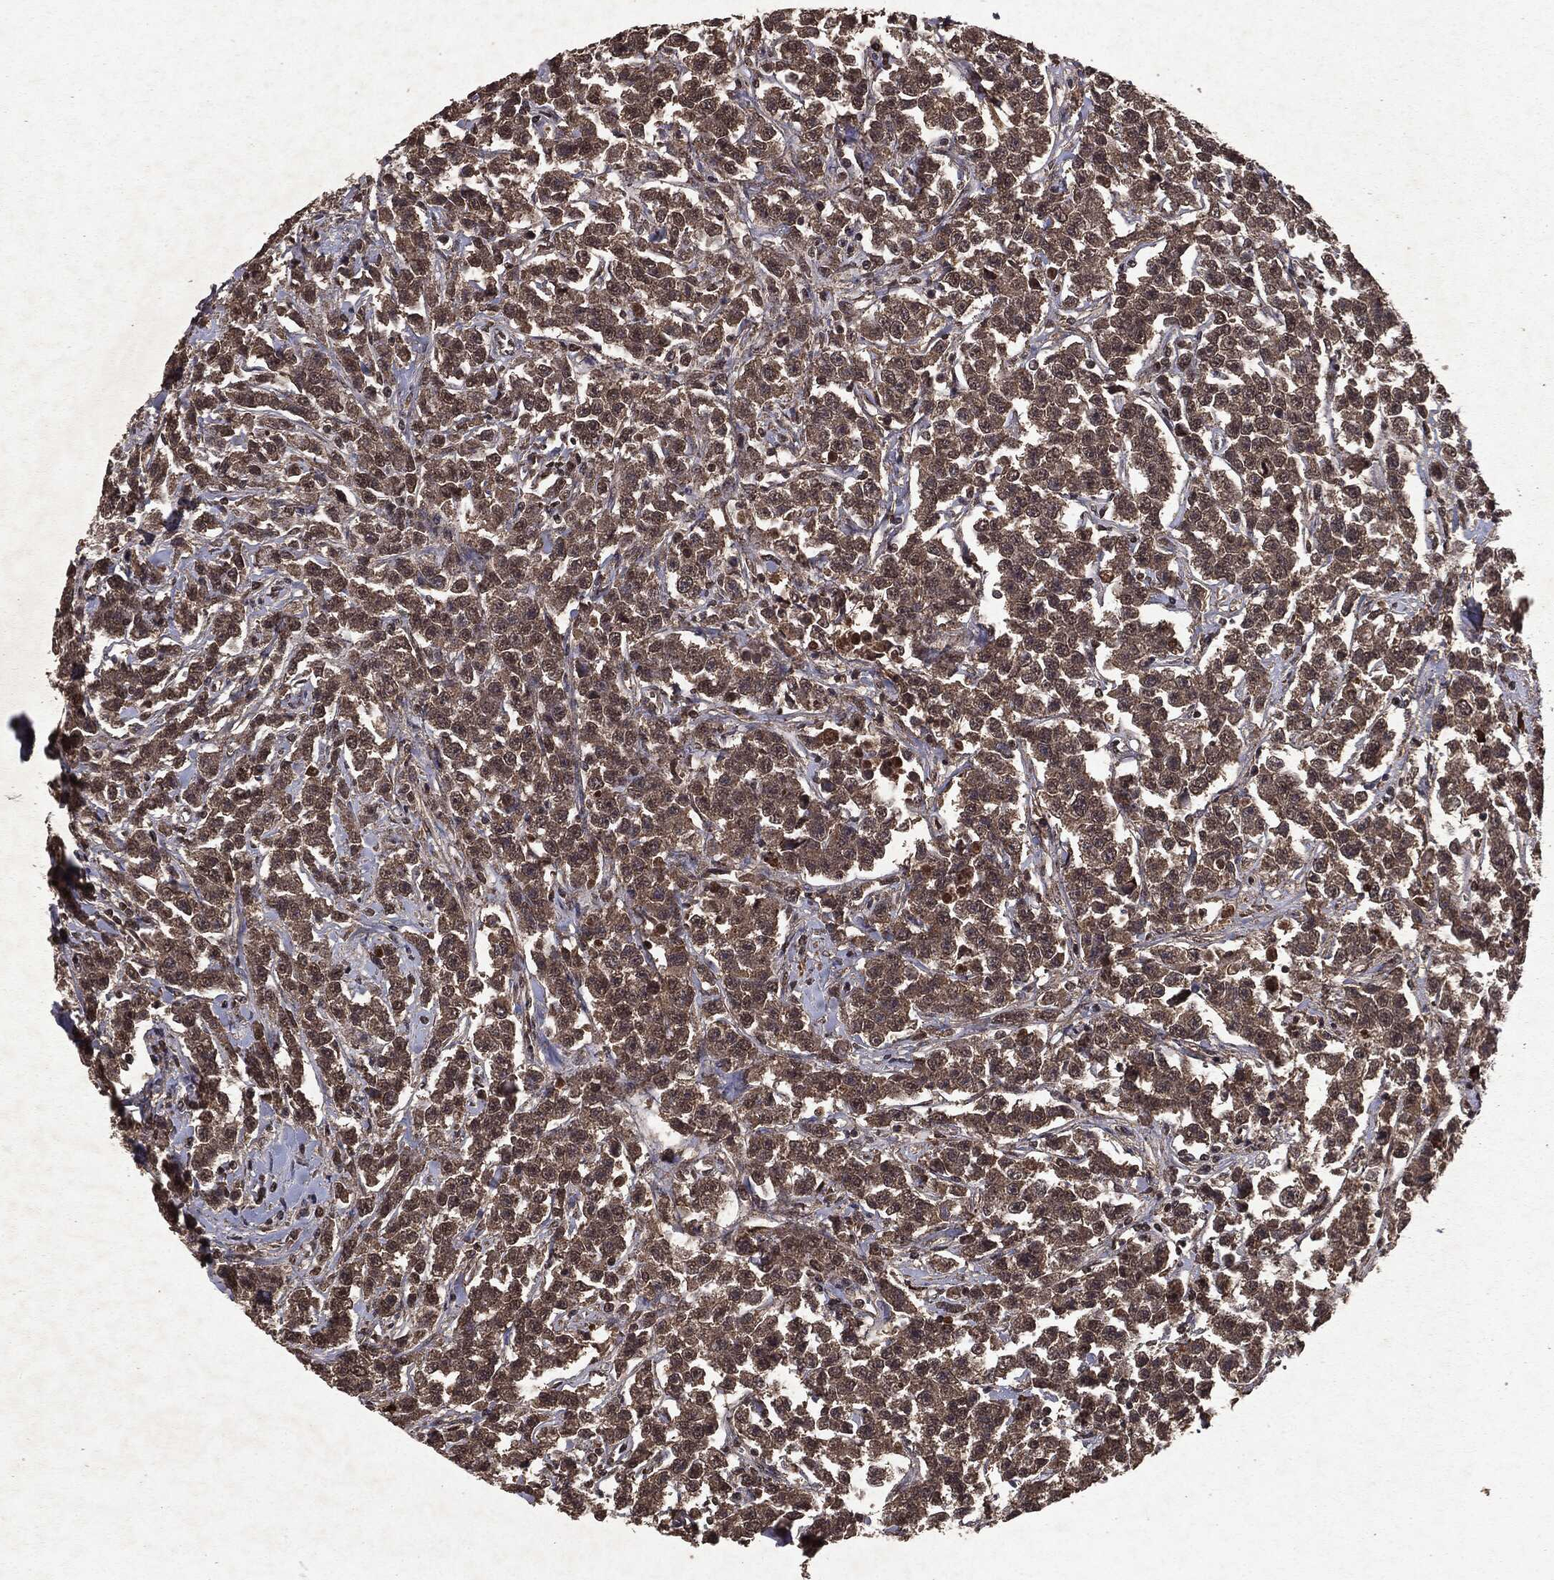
{"staining": {"intensity": "moderate", "quantity": ">75%", "location": "cytoplasmic/membranous"}, "tissue": "testis cancer", "cell_type": "Tumor cells", "image_type": "cancer", "snomed": [{"axis": "morphology", "description": "Seminoma, NOS"}, {"axis": "topography", "description": "Testis"}], "caption": "Testis seminoma tissue reveals moderate cytoplasmic/membranous staining in about >75% of tumor cells", "gene": "PEBP1", "patient": {"sex": "male", "age": 59}}